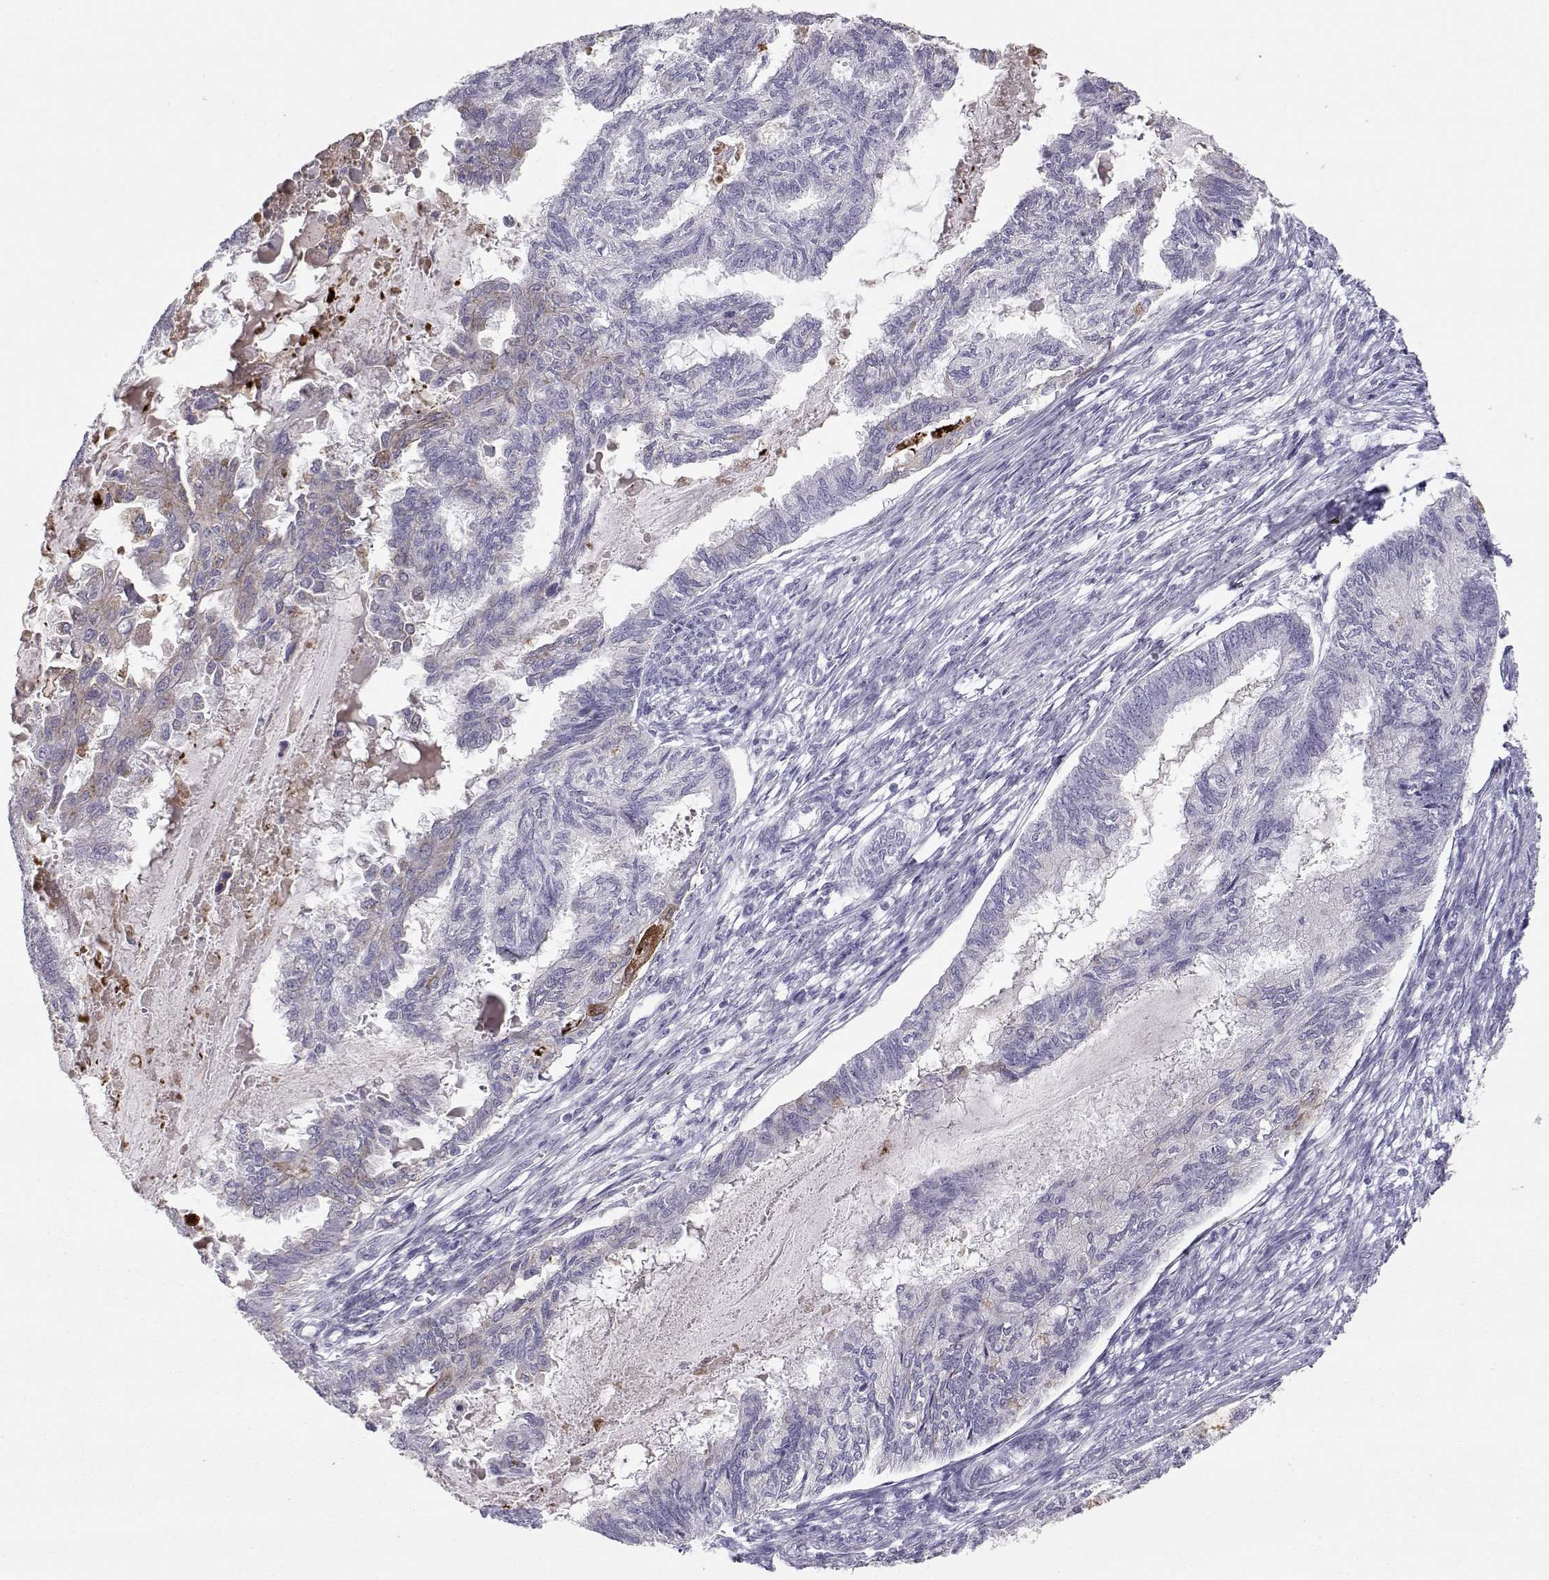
{"staining": {"intensity": "negative", "quantity": "none", "location": "none"}, "tissue": "endometrial cancer", "cell_type": "Tumor cells", "image_type": "cancer", "snomed": [{"axis": "morphology", "description": "Adenocarcinoma, NOS"}, {"axis": "topography", "description": "Endometrium"}], "caption": "DAB (3,3'-diaminobenzidine) immunohistochemical staining of human endometrial cancer exhibits no significant expression in tumor cells.", "gene": "LAMB3", "patient": {"sex": "female", "age": 86}}